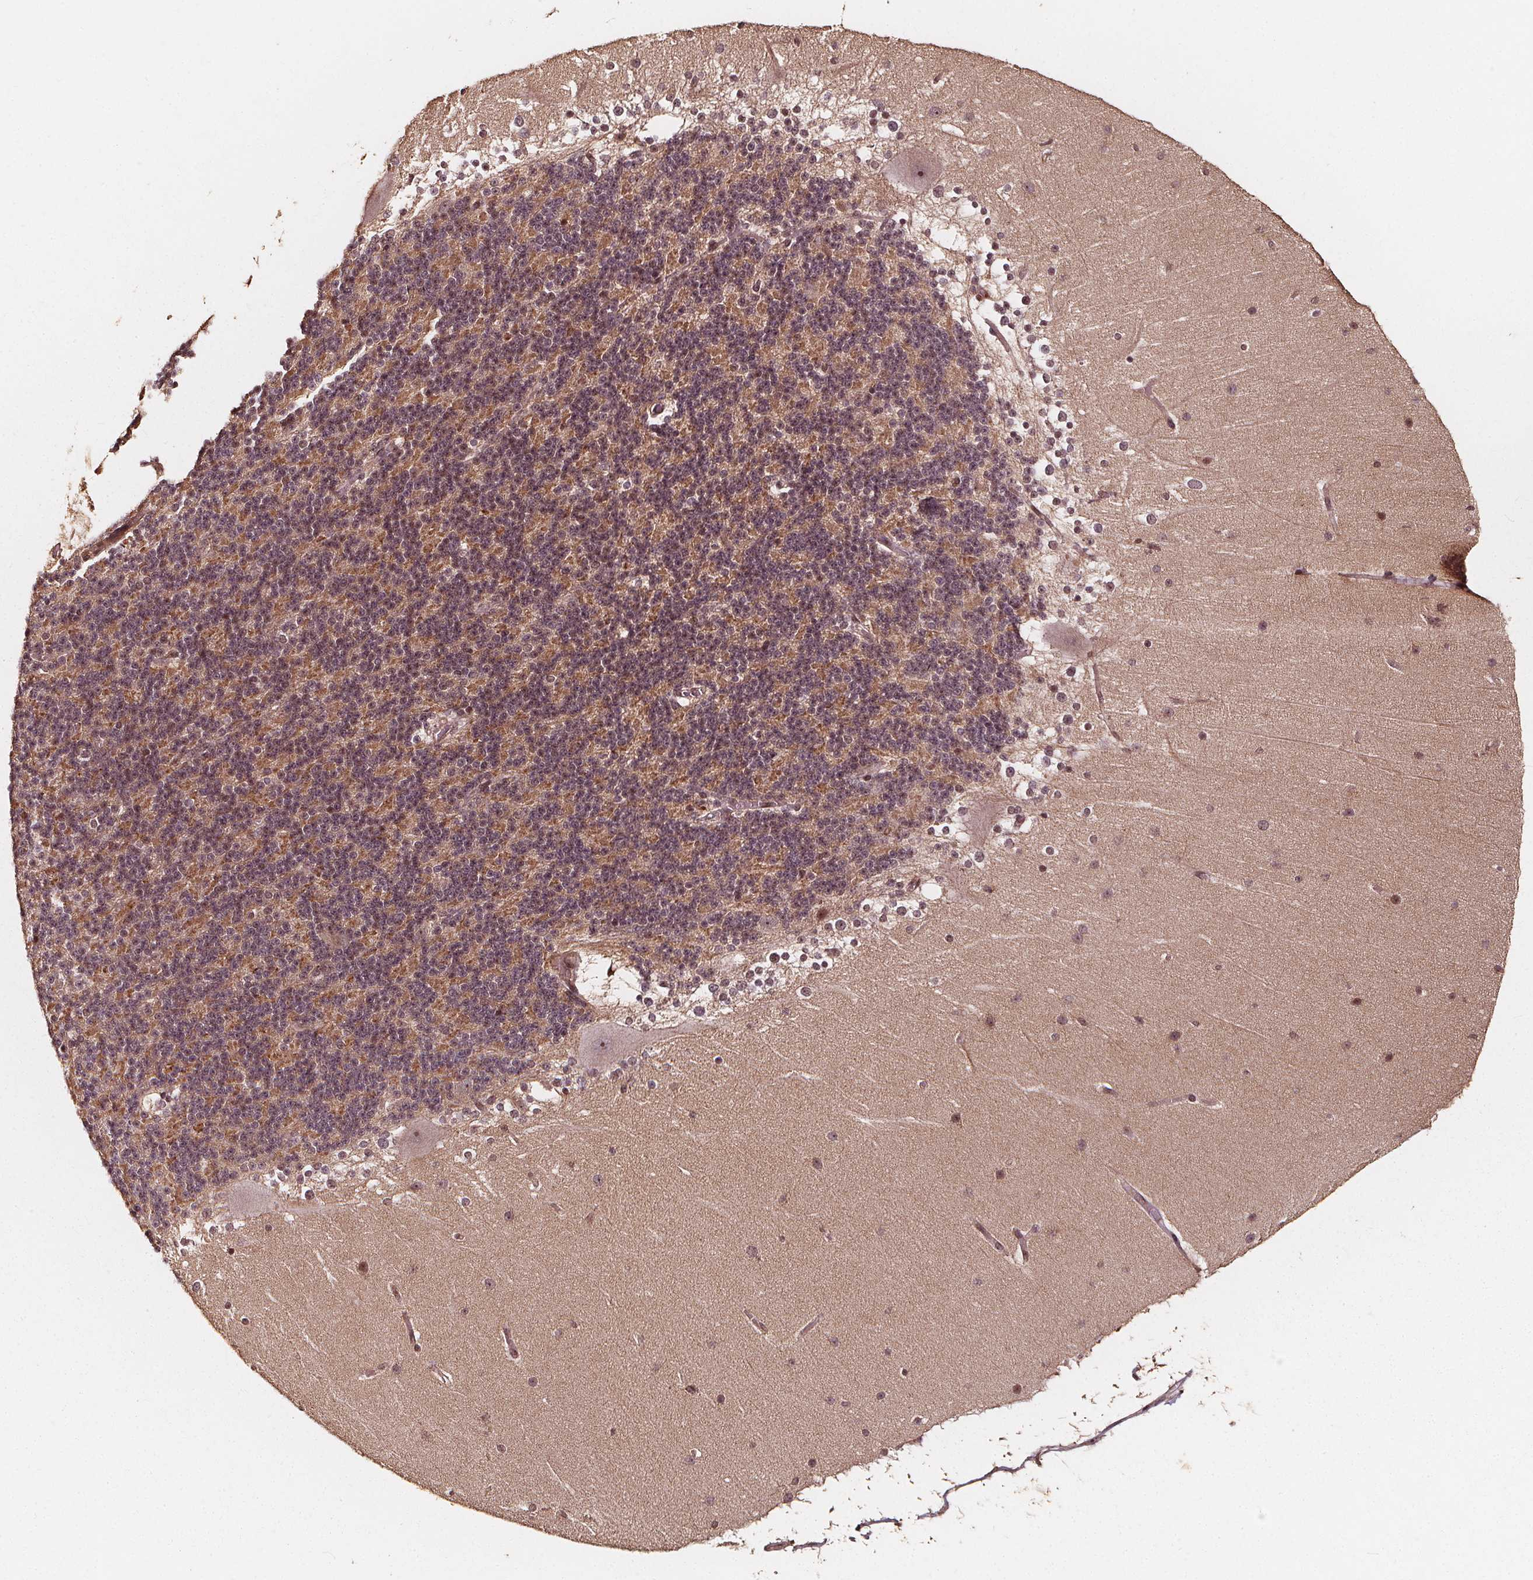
{"staining": {"intensity": "moderate", "quantity": "<25%", "location": "nuclear"}, "tissue": "cerebellum", "cell_type": "Cells in granular layer", "image_type": "normal", "snomed": [{"axis": "morphology", "description": "Normal tissue, NOS"}, {"axis": "topography", "description": "Cerebellum"}], "caption": "Cells in granular layer exhibit moderate nuclear expression in approximately <25% of cells in benign cerebellum. (DAB = brown stain, brightfield microscopy at high magnification).", "gene": "EXOSC9", "patient": {"sex": "female", "age": 19}}